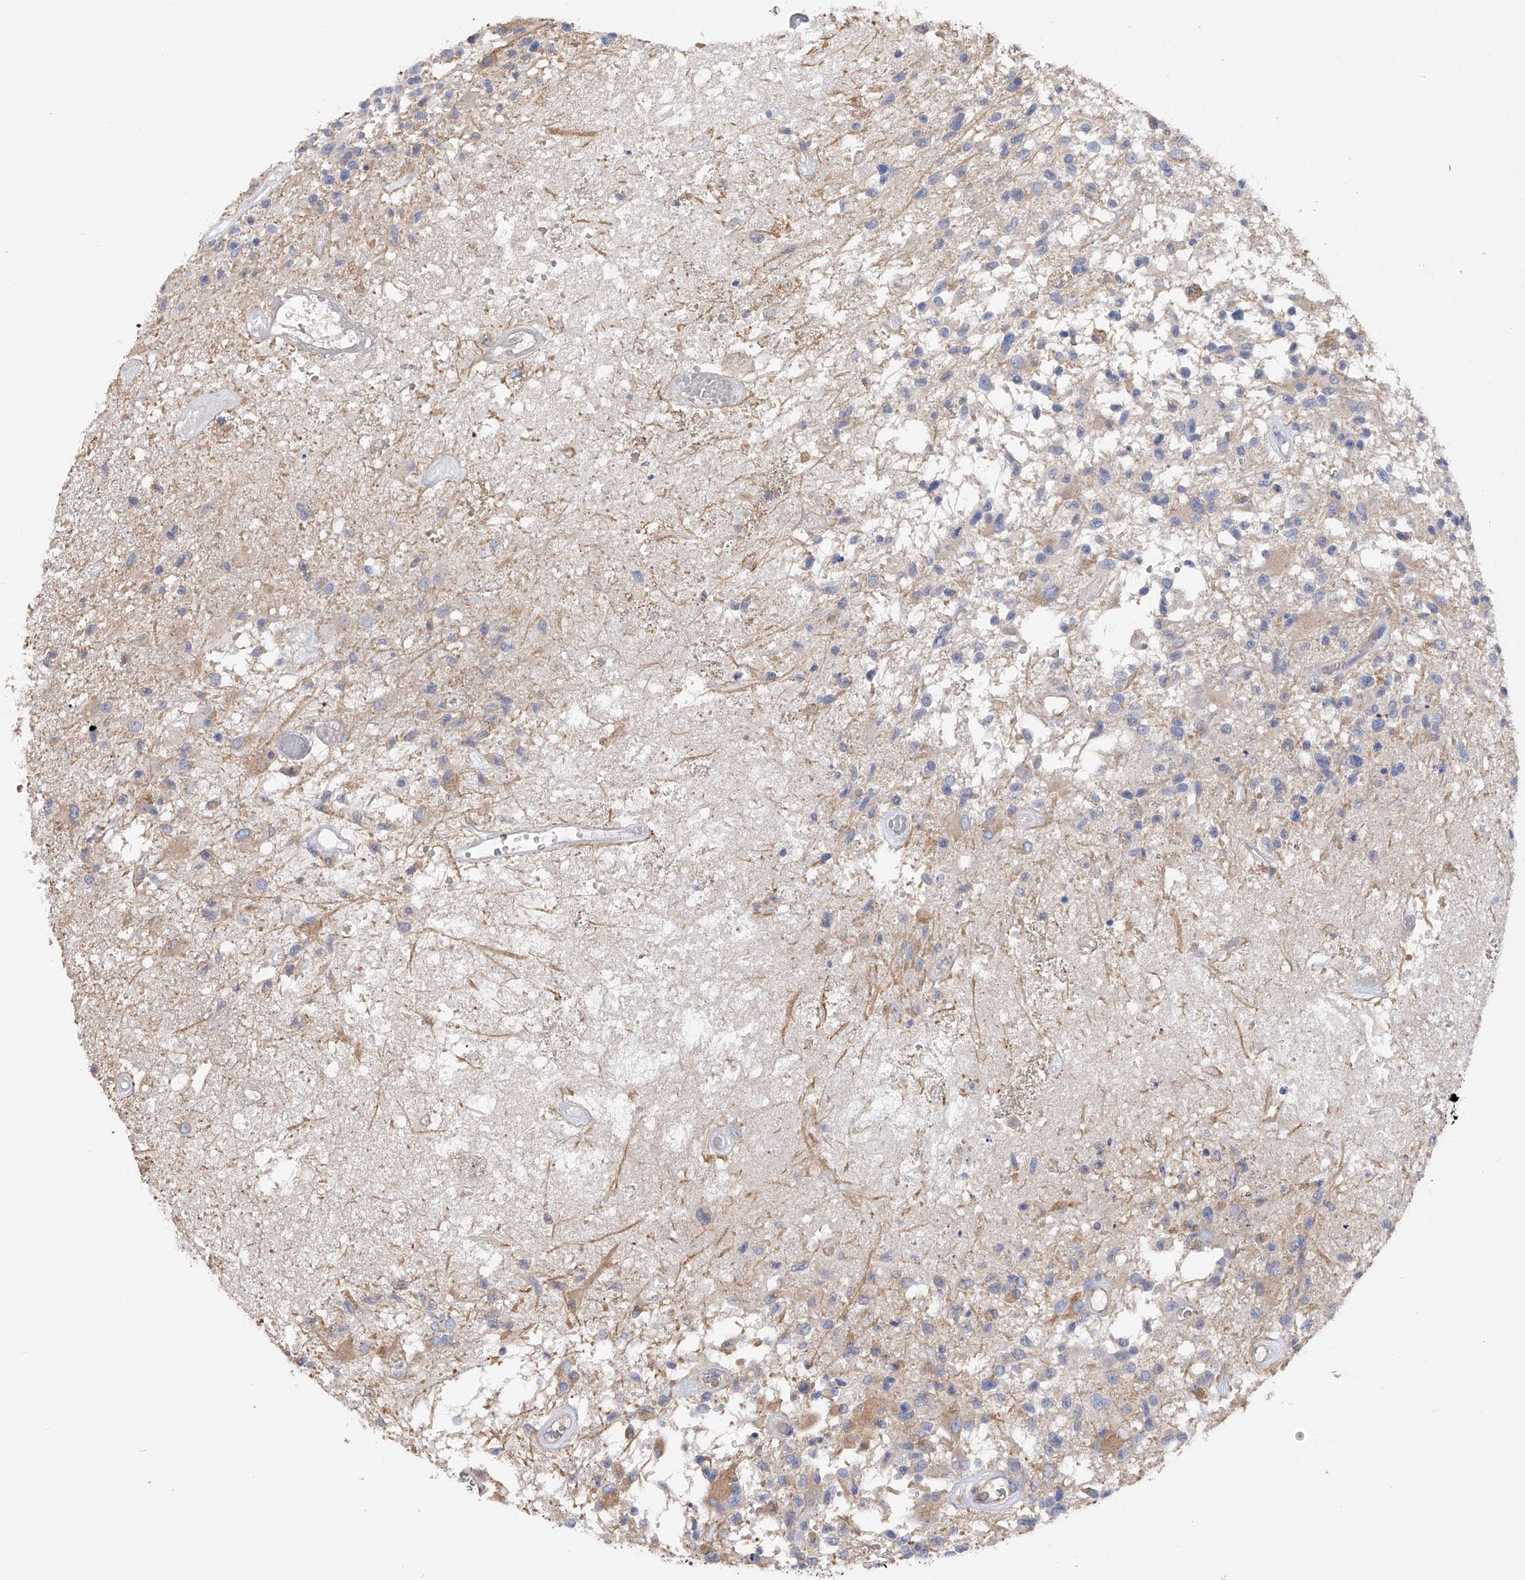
{"staining": {"intensity": "weak", "quantity": "<25%", "location": "cytoplasmic/membranous"}, "tissue": "glioma", "cell_type": "Tumor cells", "image_type": "cancer", "snomed": [{"axis": "morphology", "description": "Glioma, malignant, High grade"}, {"axis": "morphology", "description": "Glioblastoma, NOS"}, {"axis": "topography", "description": "Brain"}], "caption": "Immunohistochemistry (IHC) micrograph of neoplastic tissue: human malignant glioma (high-grade) stained with DAB (3,3'-diaminobenzidine) exhibits no significant protein positivity in tumor cells. The staining is performed using DAB brown chromogen with nuclei counter-stained in using hematoxylin.", "gene": "RWDD2A", "patient": {"sex": "male", "age": 60}}